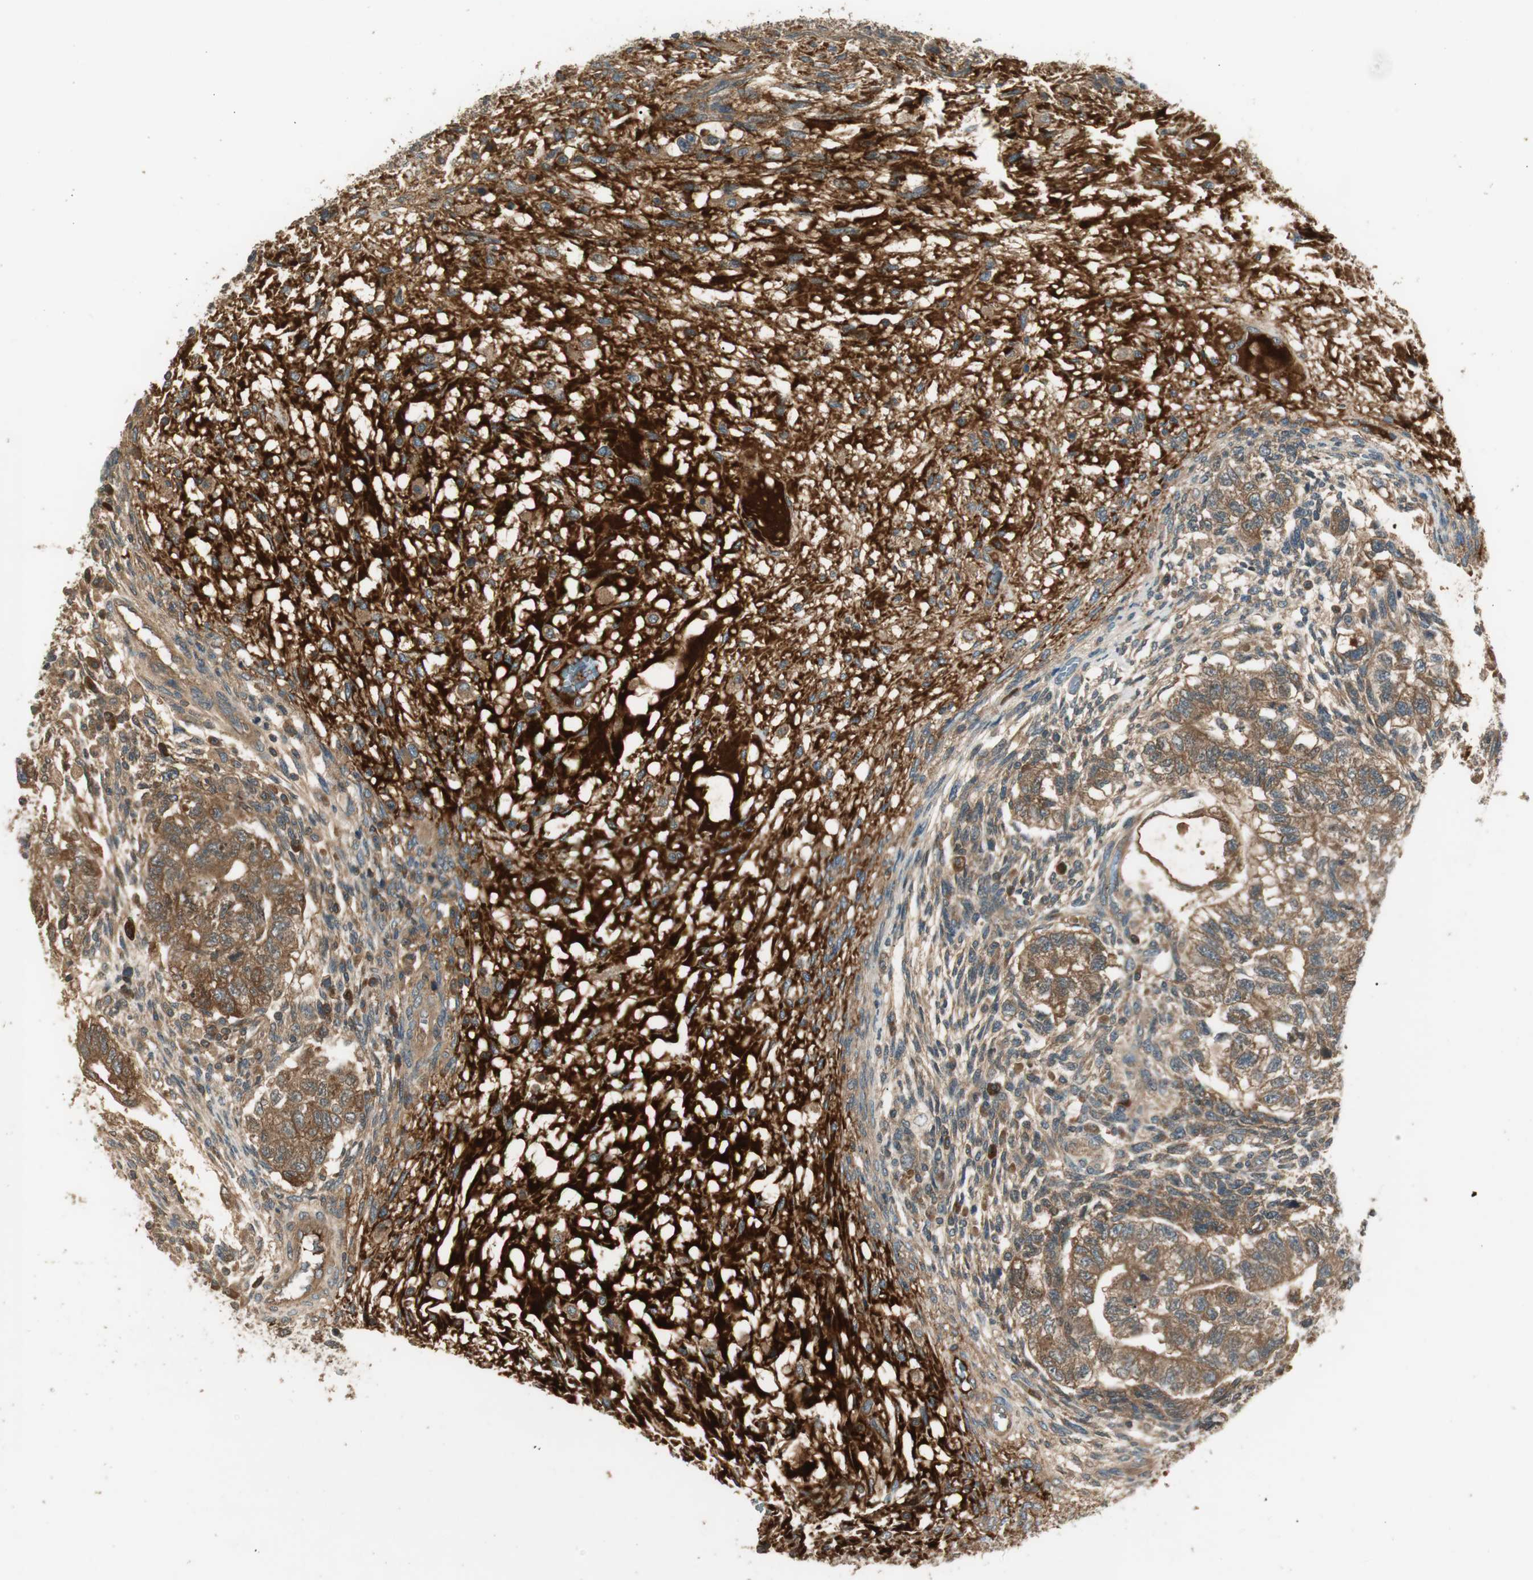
{"staining": {"intensity": "moderate", "quantity": ">75%", "location": "cytoplasmic/membranous"}, "tissue": "testis cancer", "cell_type": "Tumor cells", "image_type": "cancer", "snomed": [{"axis": "morphology", "description": "Normal tissue, NOS"}, {"axis": "morphology", "description": "Carcinoma, Embryonal, NOS"}, {"axis": "topography", "description": "Testis"}], "caption": "A brown stain labels moderate cytoplasmic/membranous staining of a protein in human testis cancer tumor cells.", "gene": "PFDN5", "patient": {"sex": "male", "age": 36}}